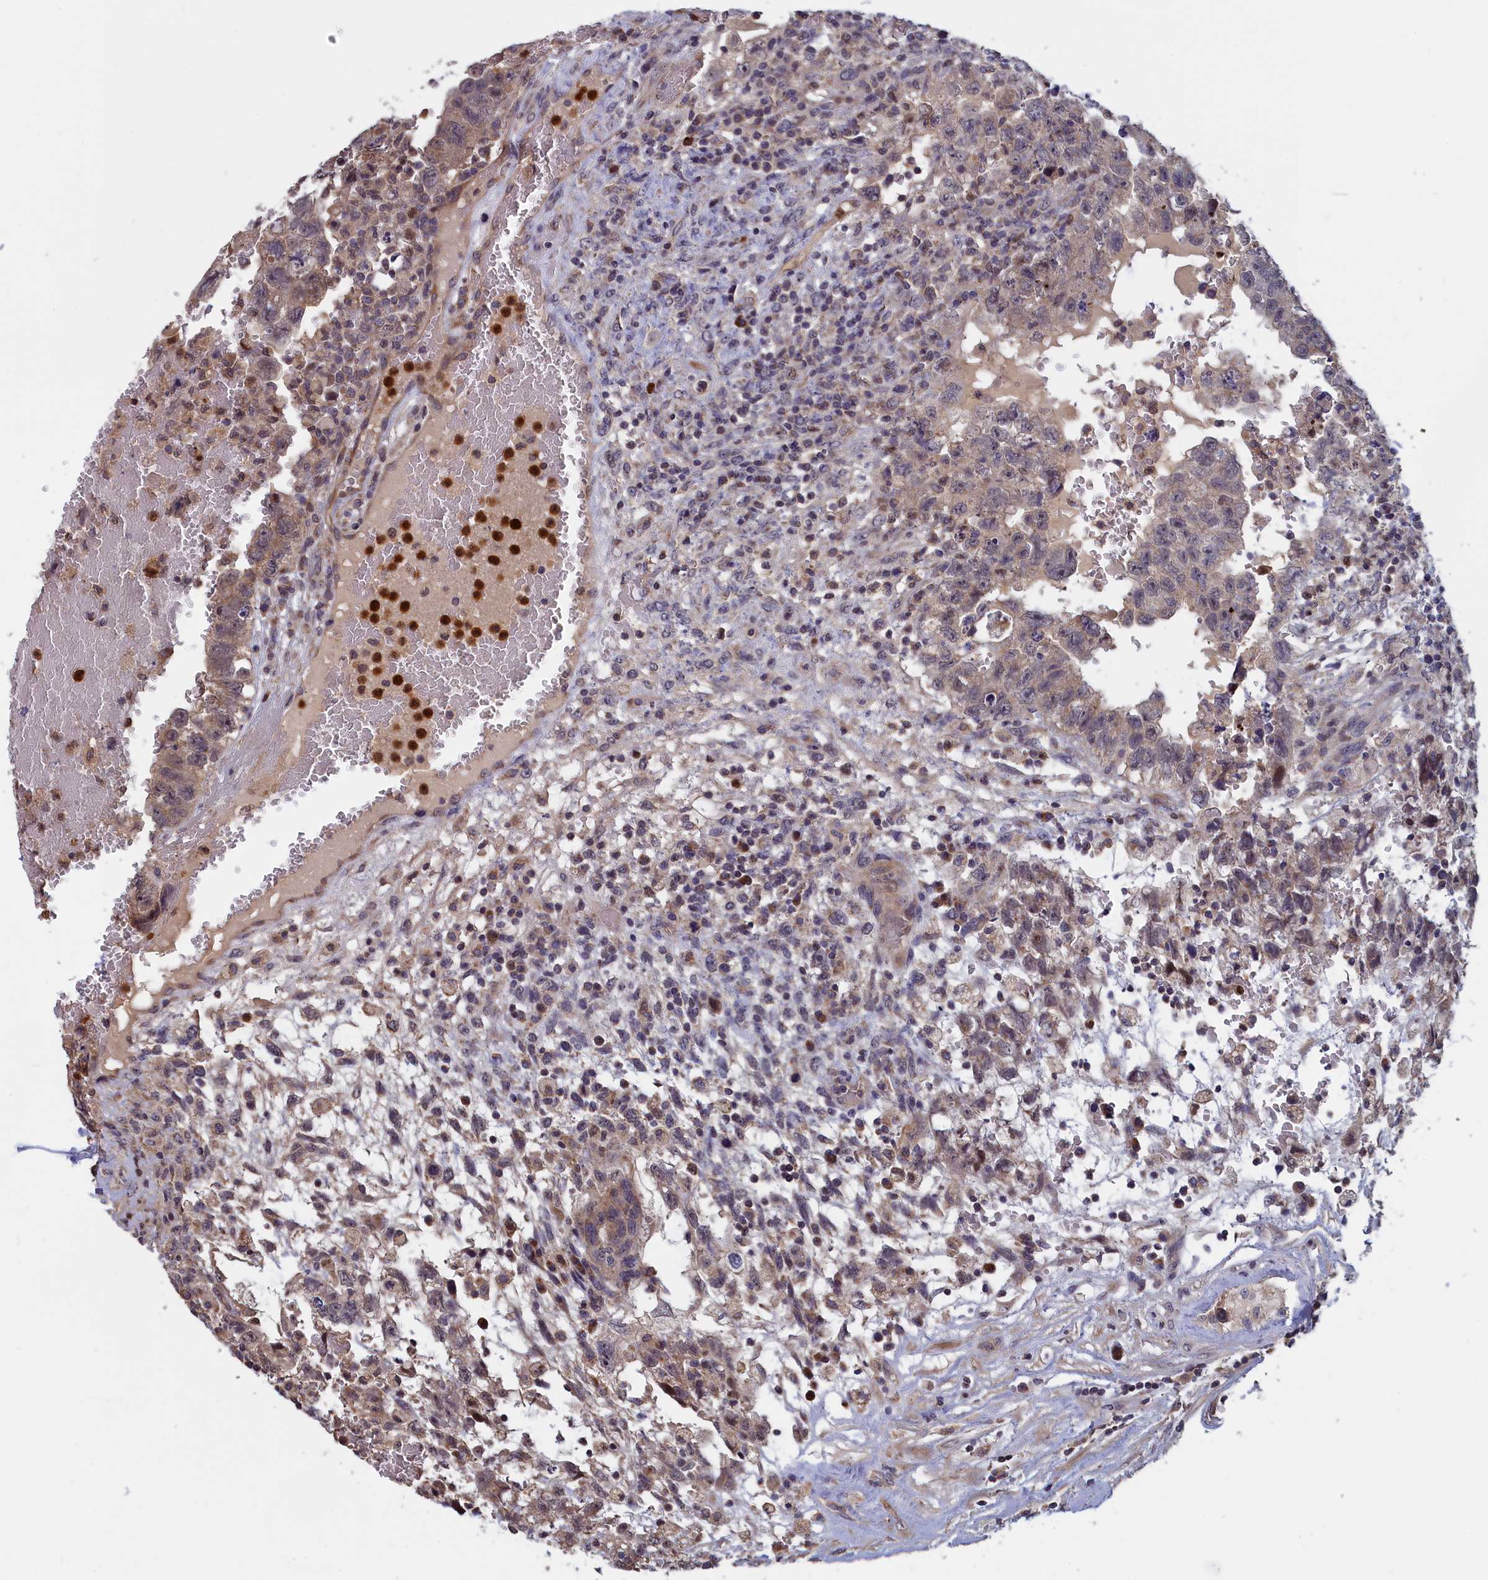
{"staining": {"intensity": "weak", "quantity": ">75%", "location": "cytoplasmic/membranous"}, "tissue": "testis cancer", "cell_type": "Tumor cells", "image_type": "cancer", "snomed": [{"axis": "morphology", "description": "Carcinoma, Embryonal, NOS"}, {"axis": "topography", "description": "Testis"}], "caption": "Human testis cancer stained with a brown dye reveals weak cytoplasmic/membranous positive positivity in about >75% of tumor cells.", "gene": "EPB41L4B", "patient": {"sex": "male", "age": 36}}